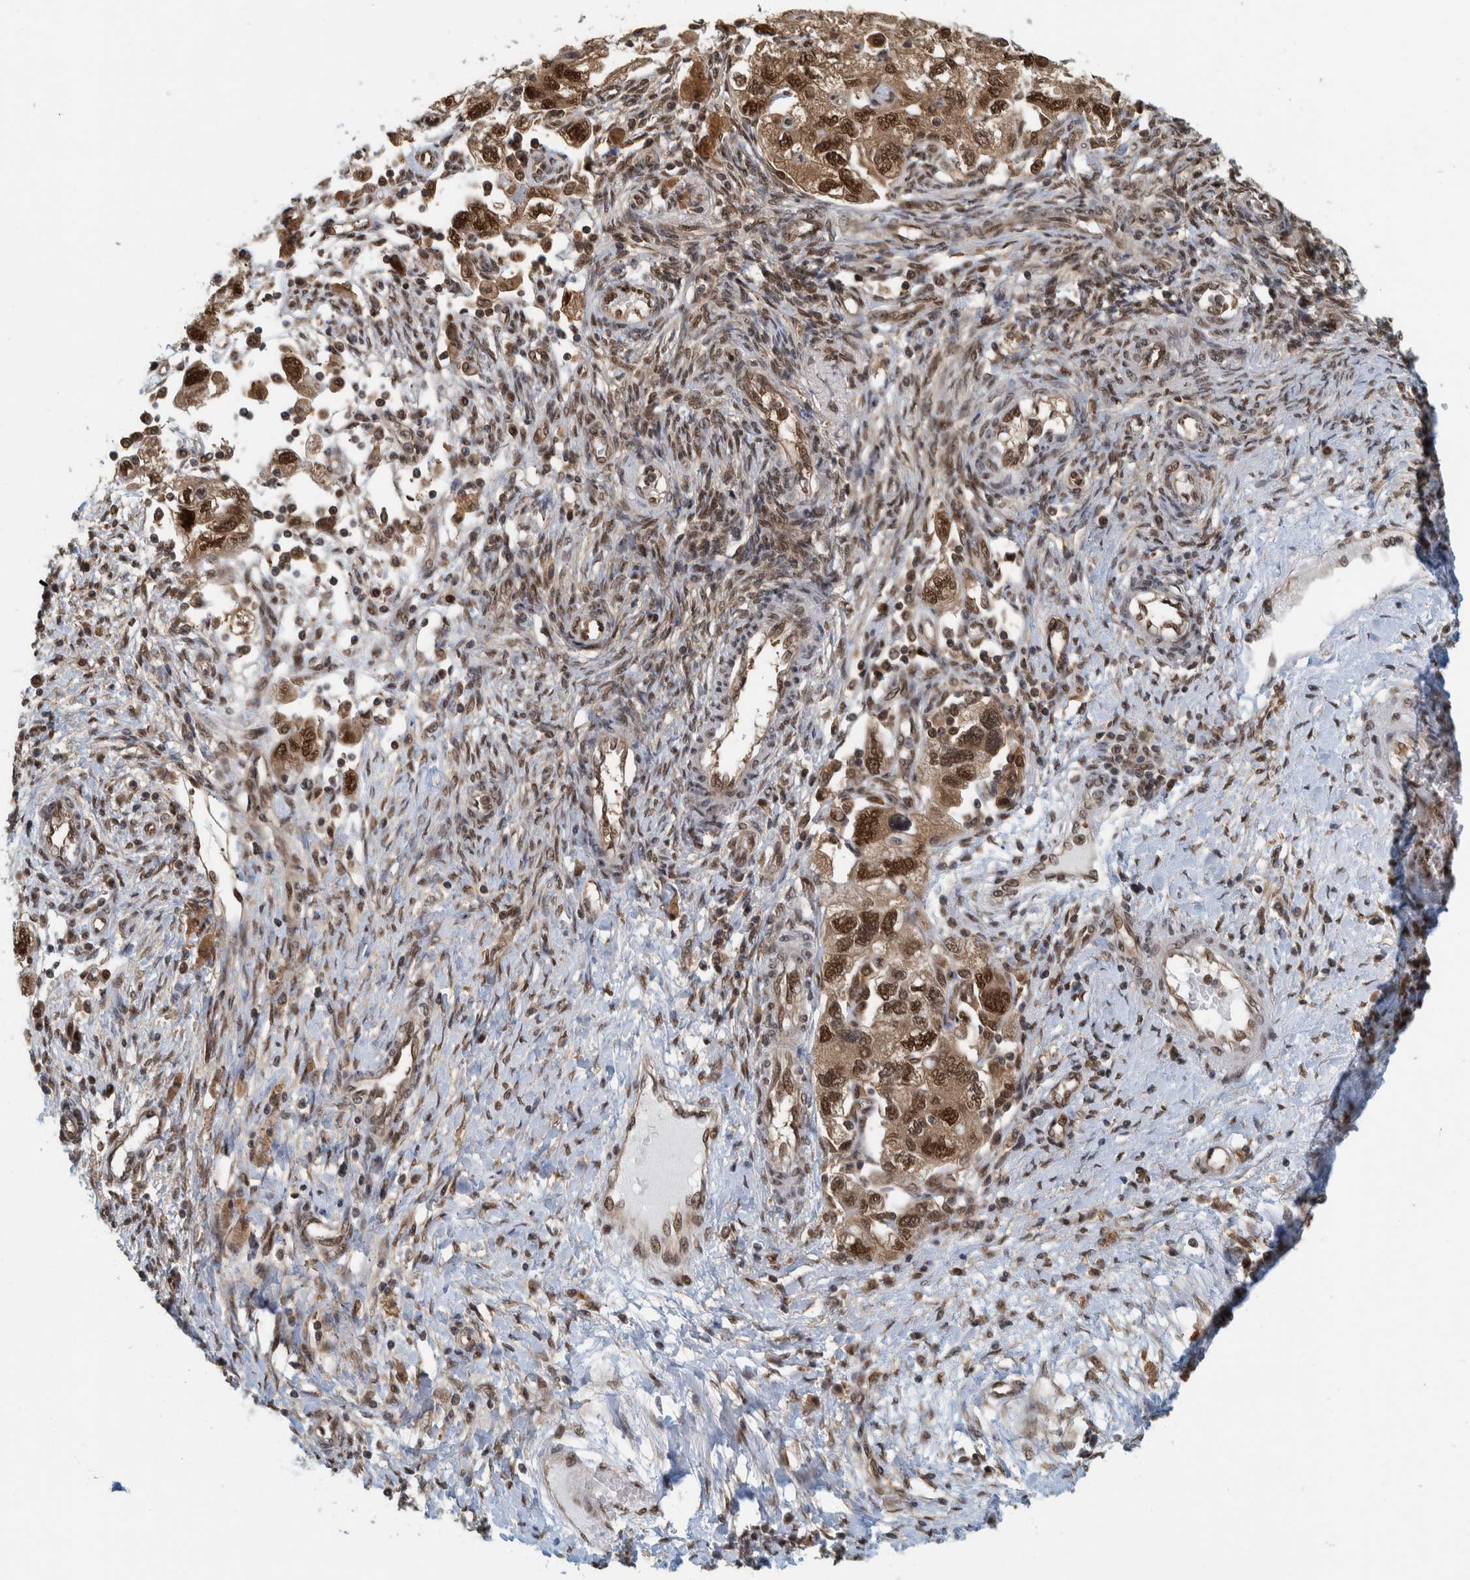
{"staining": {"intensity": "strong", "quantity": ">75%", "location": "cytoplasmic/membranous,nuclear"}, "tissue": "ovarian cancer", "cell_type": "Tumor cells", "image_type": "cancer", "snomed": [{"axis": "morphology", "description": "Carcinoma, NOS"}, {"axis": "morphology", "description": "Cystadenocarcinoma, serous, NOS"}, {"axis": "topography", "description": "Ovary"}], "caption": "Ovarian cancer (carcinoma) stained for a protein shows strong cytoplasmic/membranous and nuclear positivity in tumor cells.", "gene": "COPS3", "patient": {"sex": "female", "age": 69}}